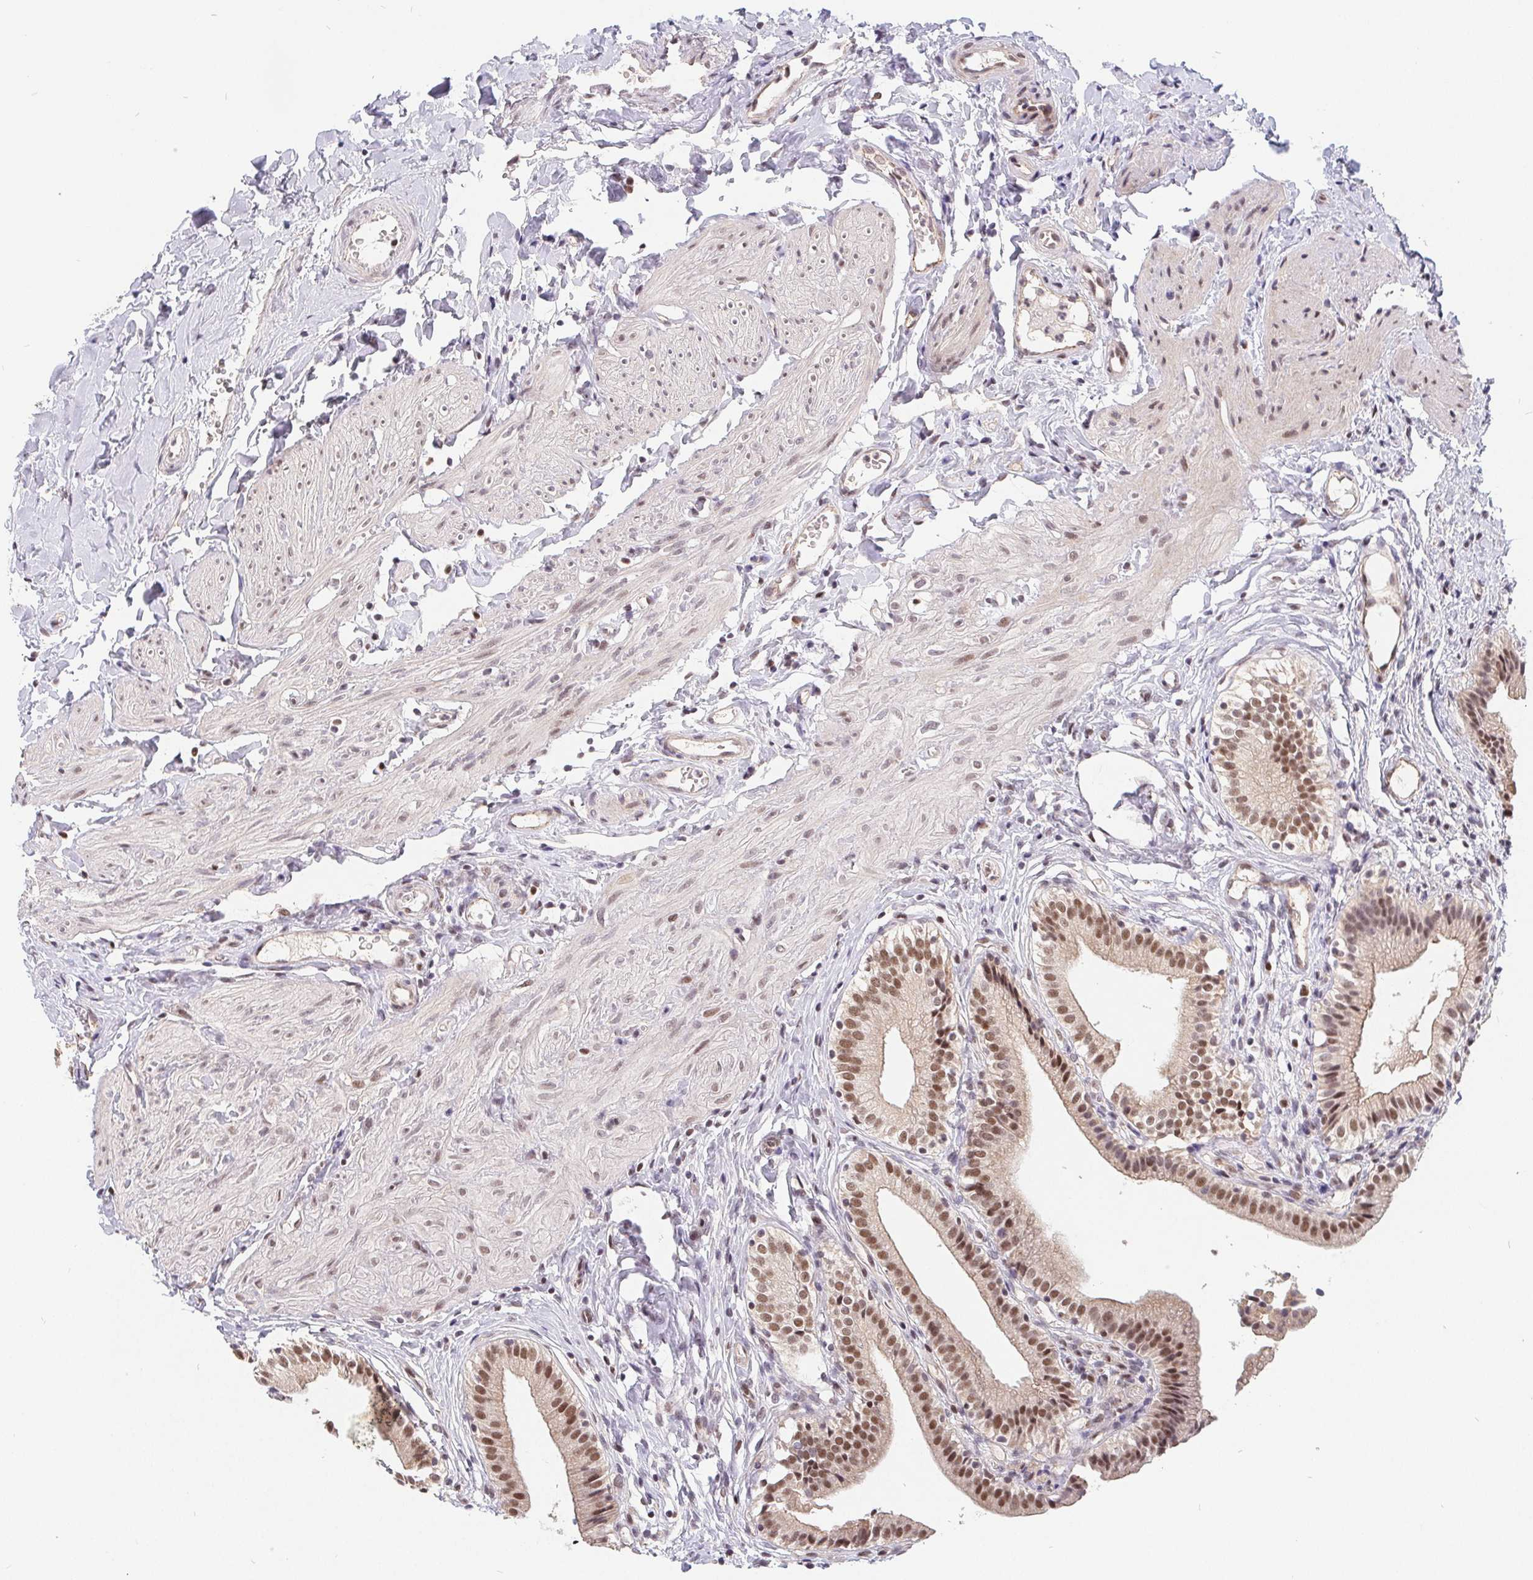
{"staining": {"intensity": "moderate", "quantity": ">75%", "location": "nuclear"}, "tissue": "gallbladder", "cell_type": "Glandular cells", "image_type": "normal", "snomed": [{"axis": "morphology", "description": "Normal tissue, NOS"}, {"axis": "topography", "description": "Gallbladder"}], "caption": "Glandular cells exhibit medium levels of moderate nuclear expression in approximately >75% of cells in benign human gallbladder.", "gene": "POU2F1", "patient": {"sex": "female", "age": 47}}